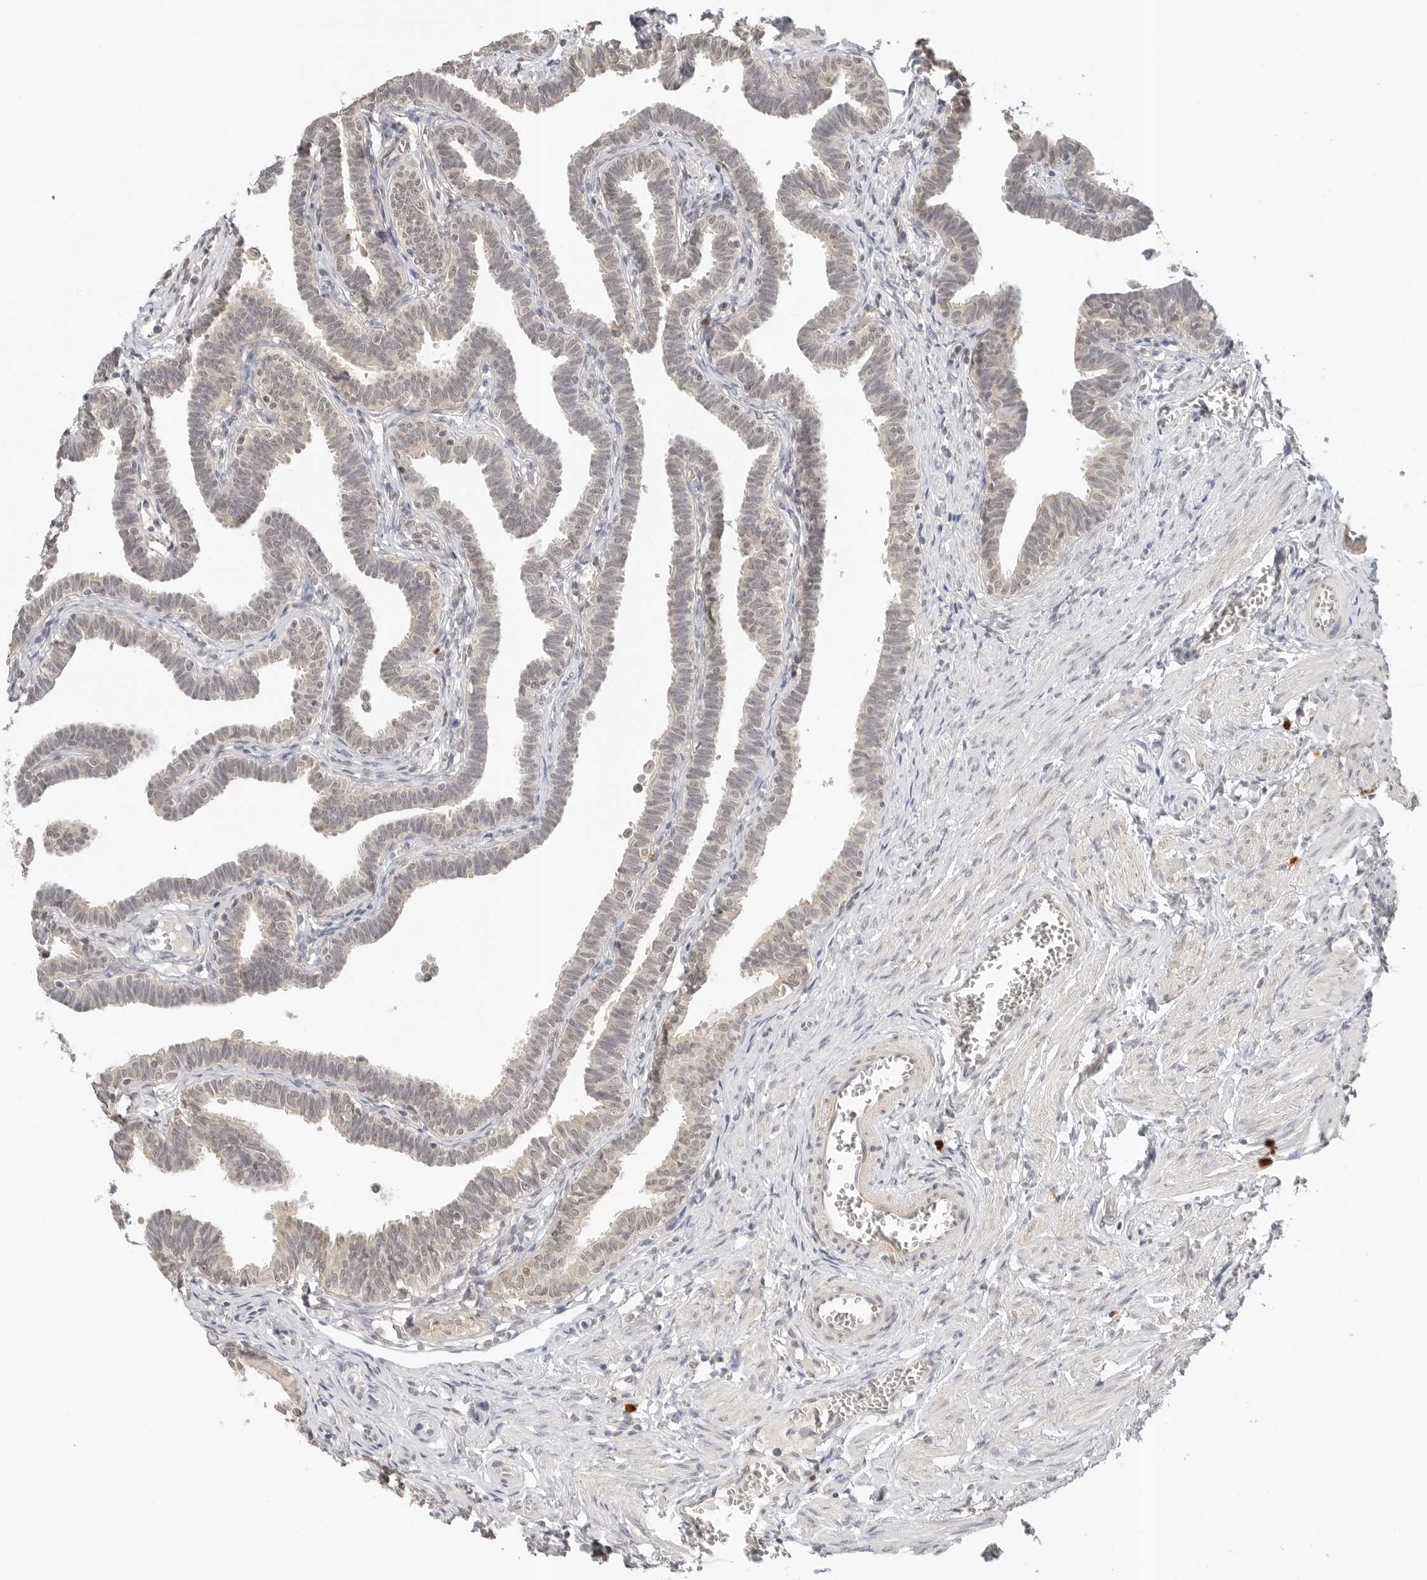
{"staining": {"intensity": "negative", "quantity": "none", "location": "none"}, "tissue": "fallopian tube", "cell_type": "Glandular cells", "image_type": "normal", "snomed": [{"axis": "morphology", "description": "Normal tissue, NOS"}, {"axis": "topography", "description": "Fallopian tube"}, {"axis": "topography", "description": "Ovary"}], "caption": "Image shows no protein positivity in glandular cells of benign fallopian tube.", "gene": "IL24", "patient": {"sex": "female", "age": 23}}